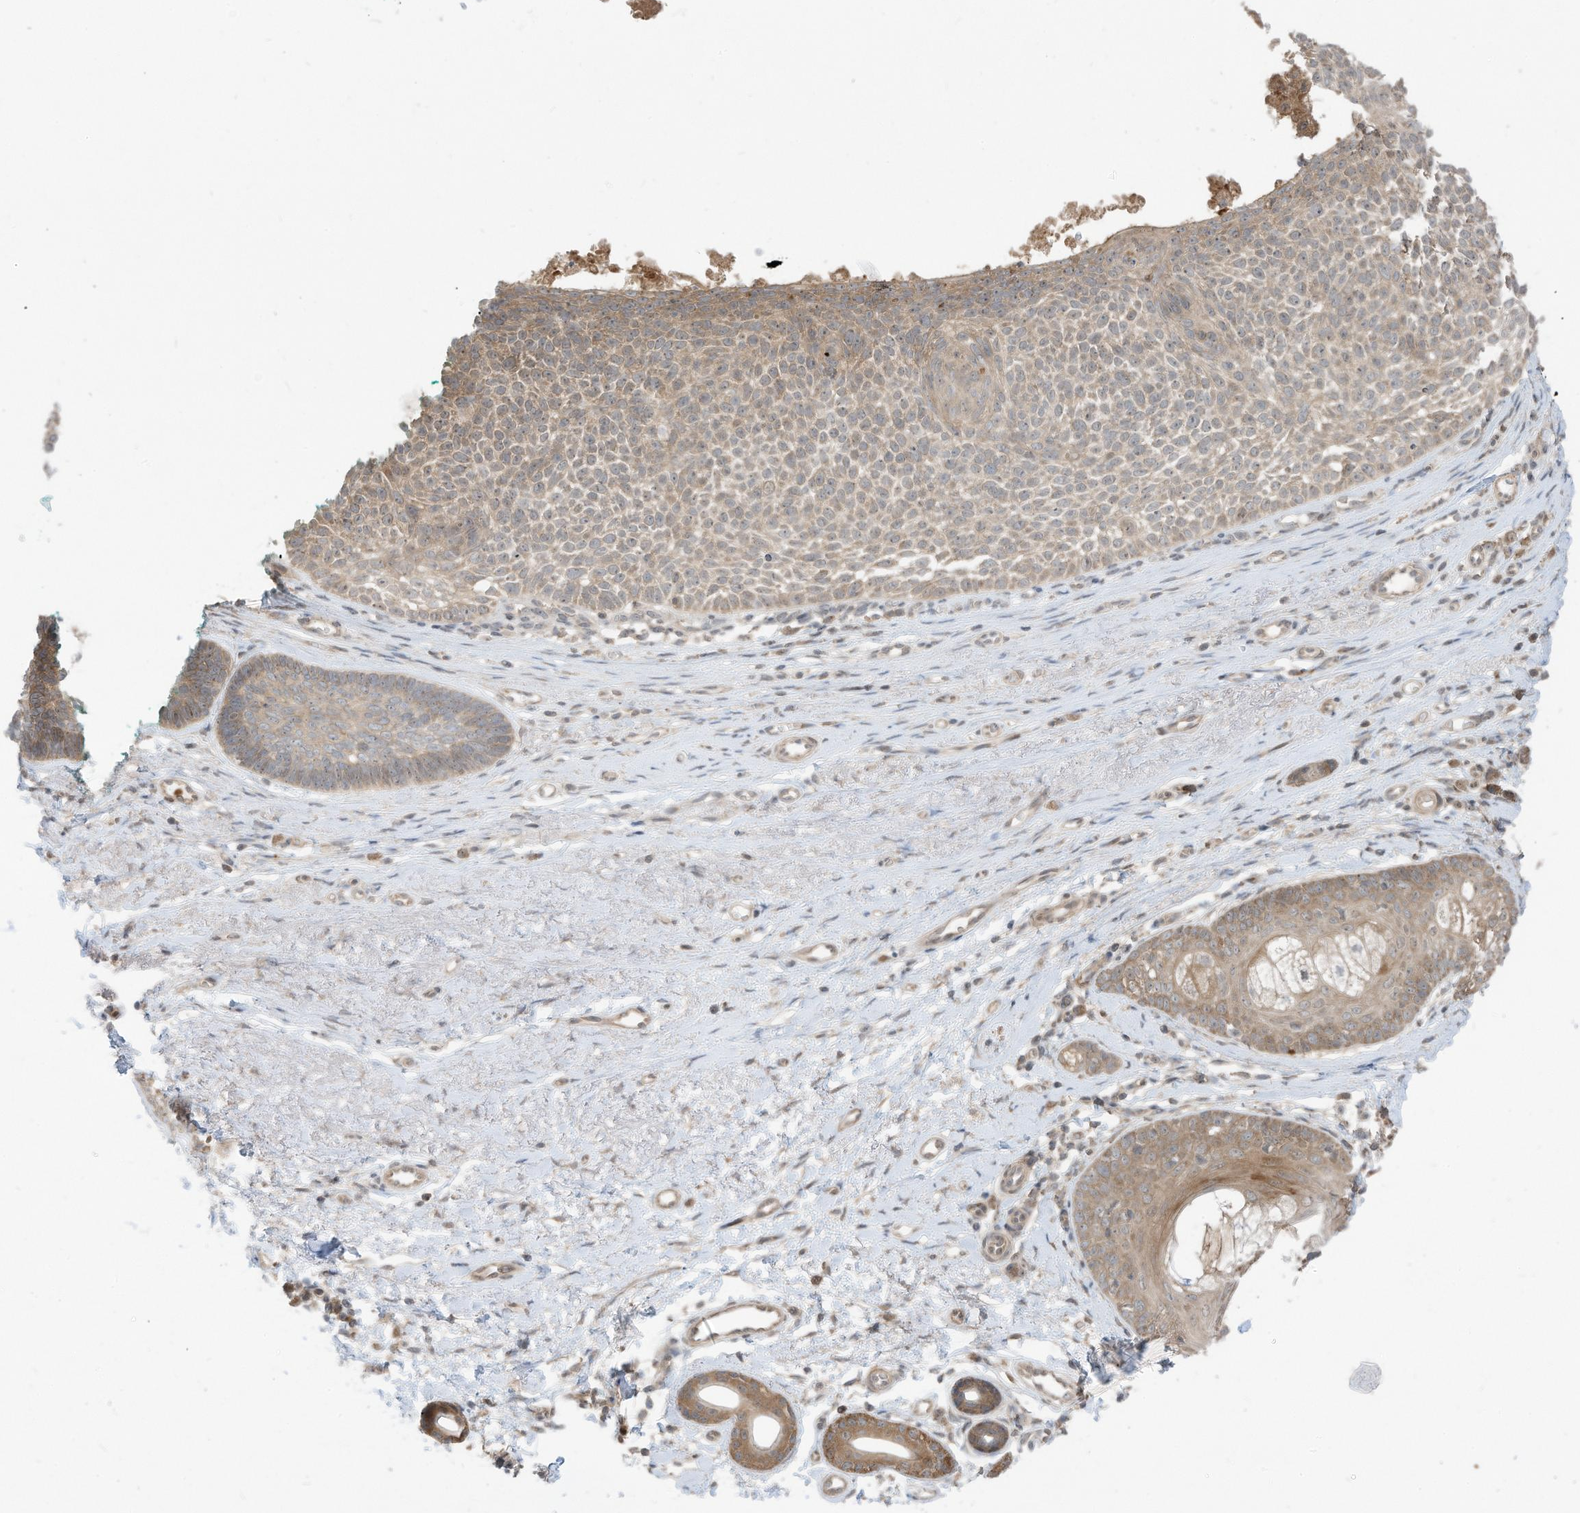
{"staining": {"intensity": "weak", "quantity": "<25%", "location": "cytoplasmic/membranous"}, "tissue": "skin cancer", "cell_type": "Tumor cells", "image_type": "cancer", "snomed": [{"axis": "morphology", "description": "Basal cell carcinoma"}, {"axis": "topography", "description": "Skin"}], "caption": "Immunohistochemical staining of skin basal cell carcinoma reveals no significant positivity in tumor cells. (IHC, brightfield microscopy, high magnification).", "gene": "CNKSR1", "patient": {"sex": "female", "age": 81}}